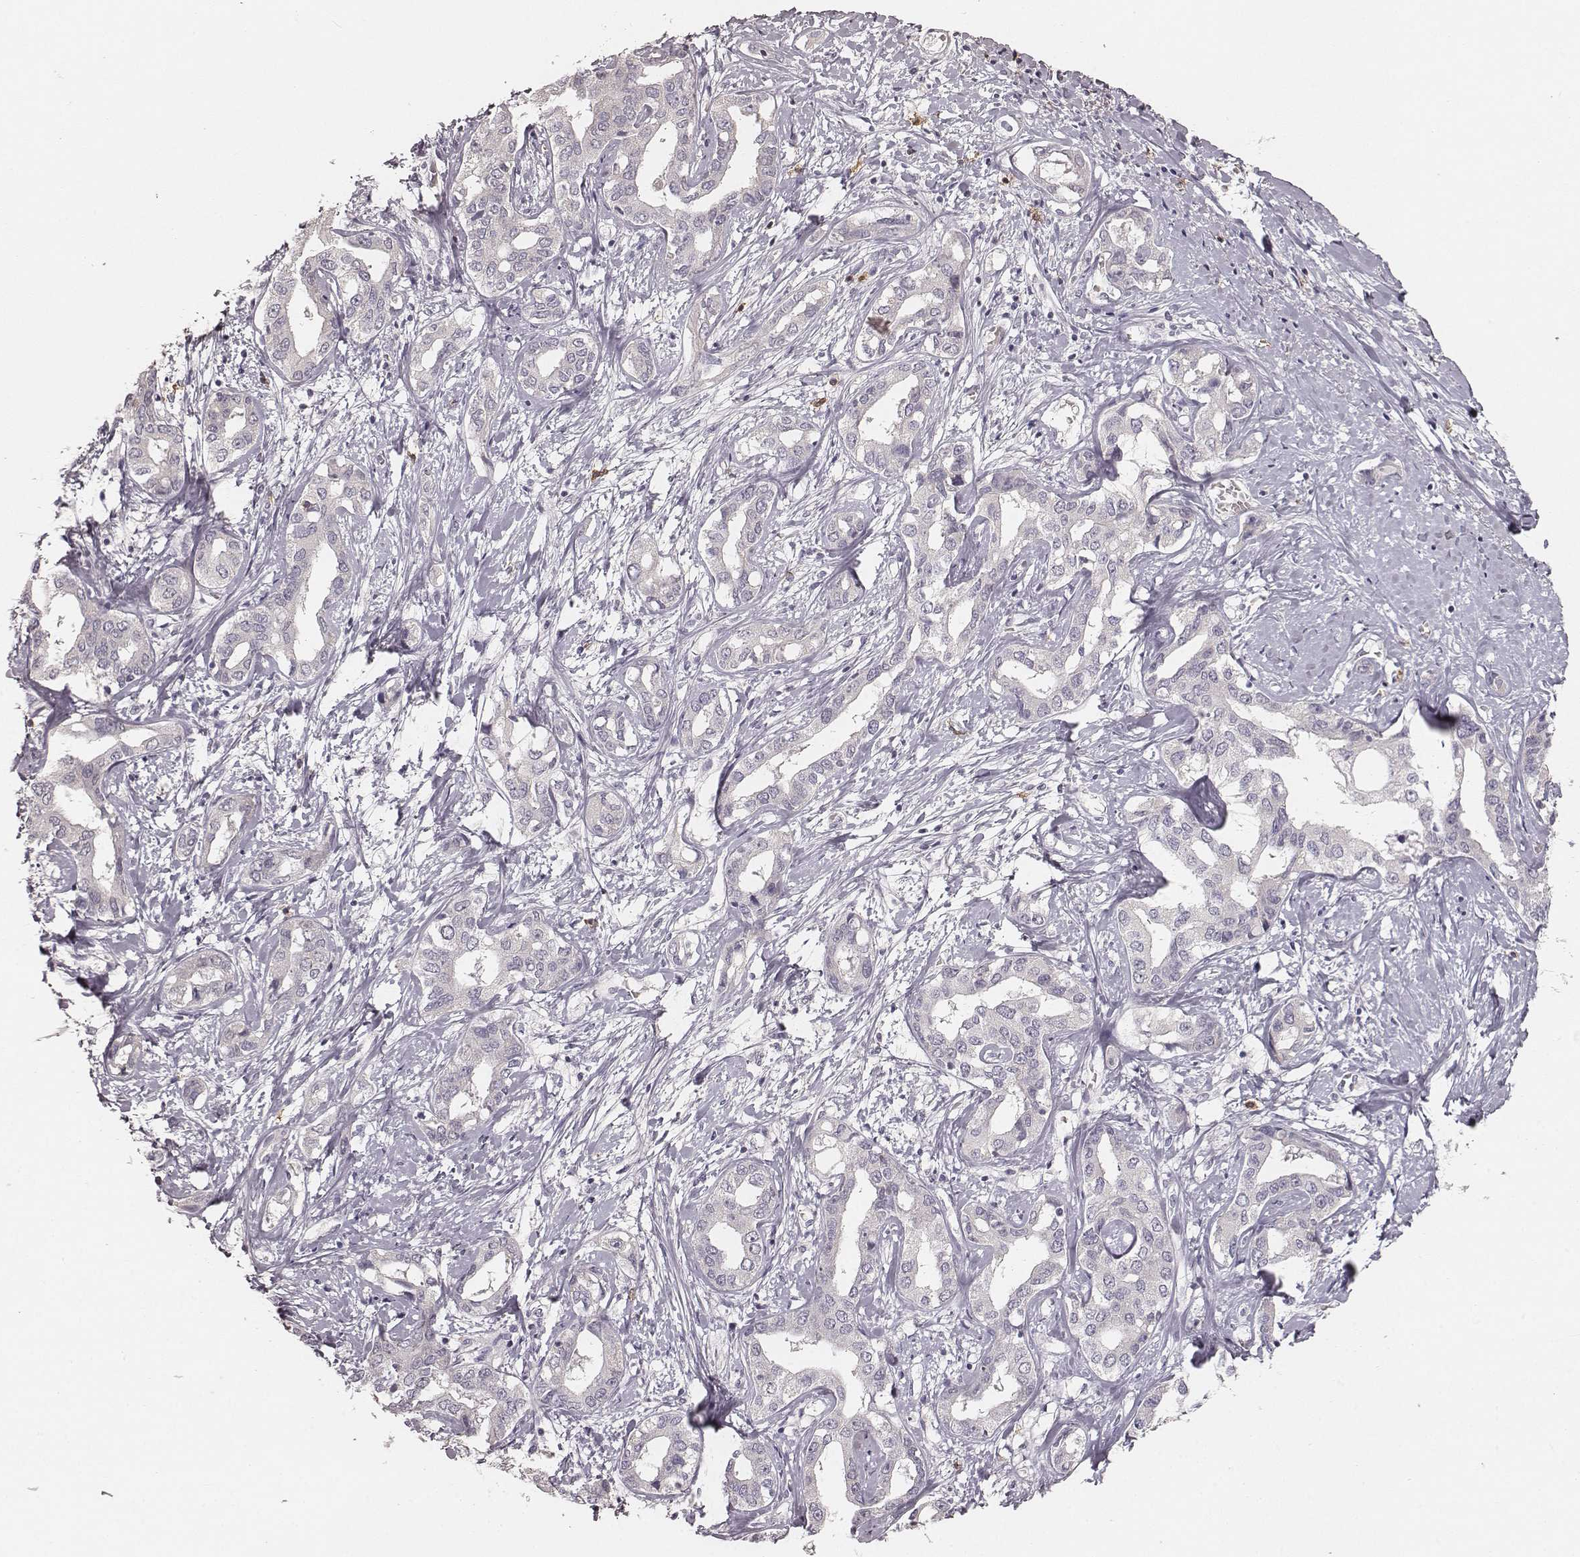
{"staining": {"intensity": "negative", "quantity": "none", "location": "none"}, "tissue": "liver cancer", "cell_type": "Tumor cells", "image_type": "cancer", "snomed": [{"axis": "morphology", "description": "Cholangiocarcinoma"}, {"axis": "topography", "description": "Liver"}], "caption": "Liver cancer was stained to show a protein in brown. There is no significant expression in tumor cells.", "gene": "CD8A", "patient": {"sex": "male", "age": 59}}